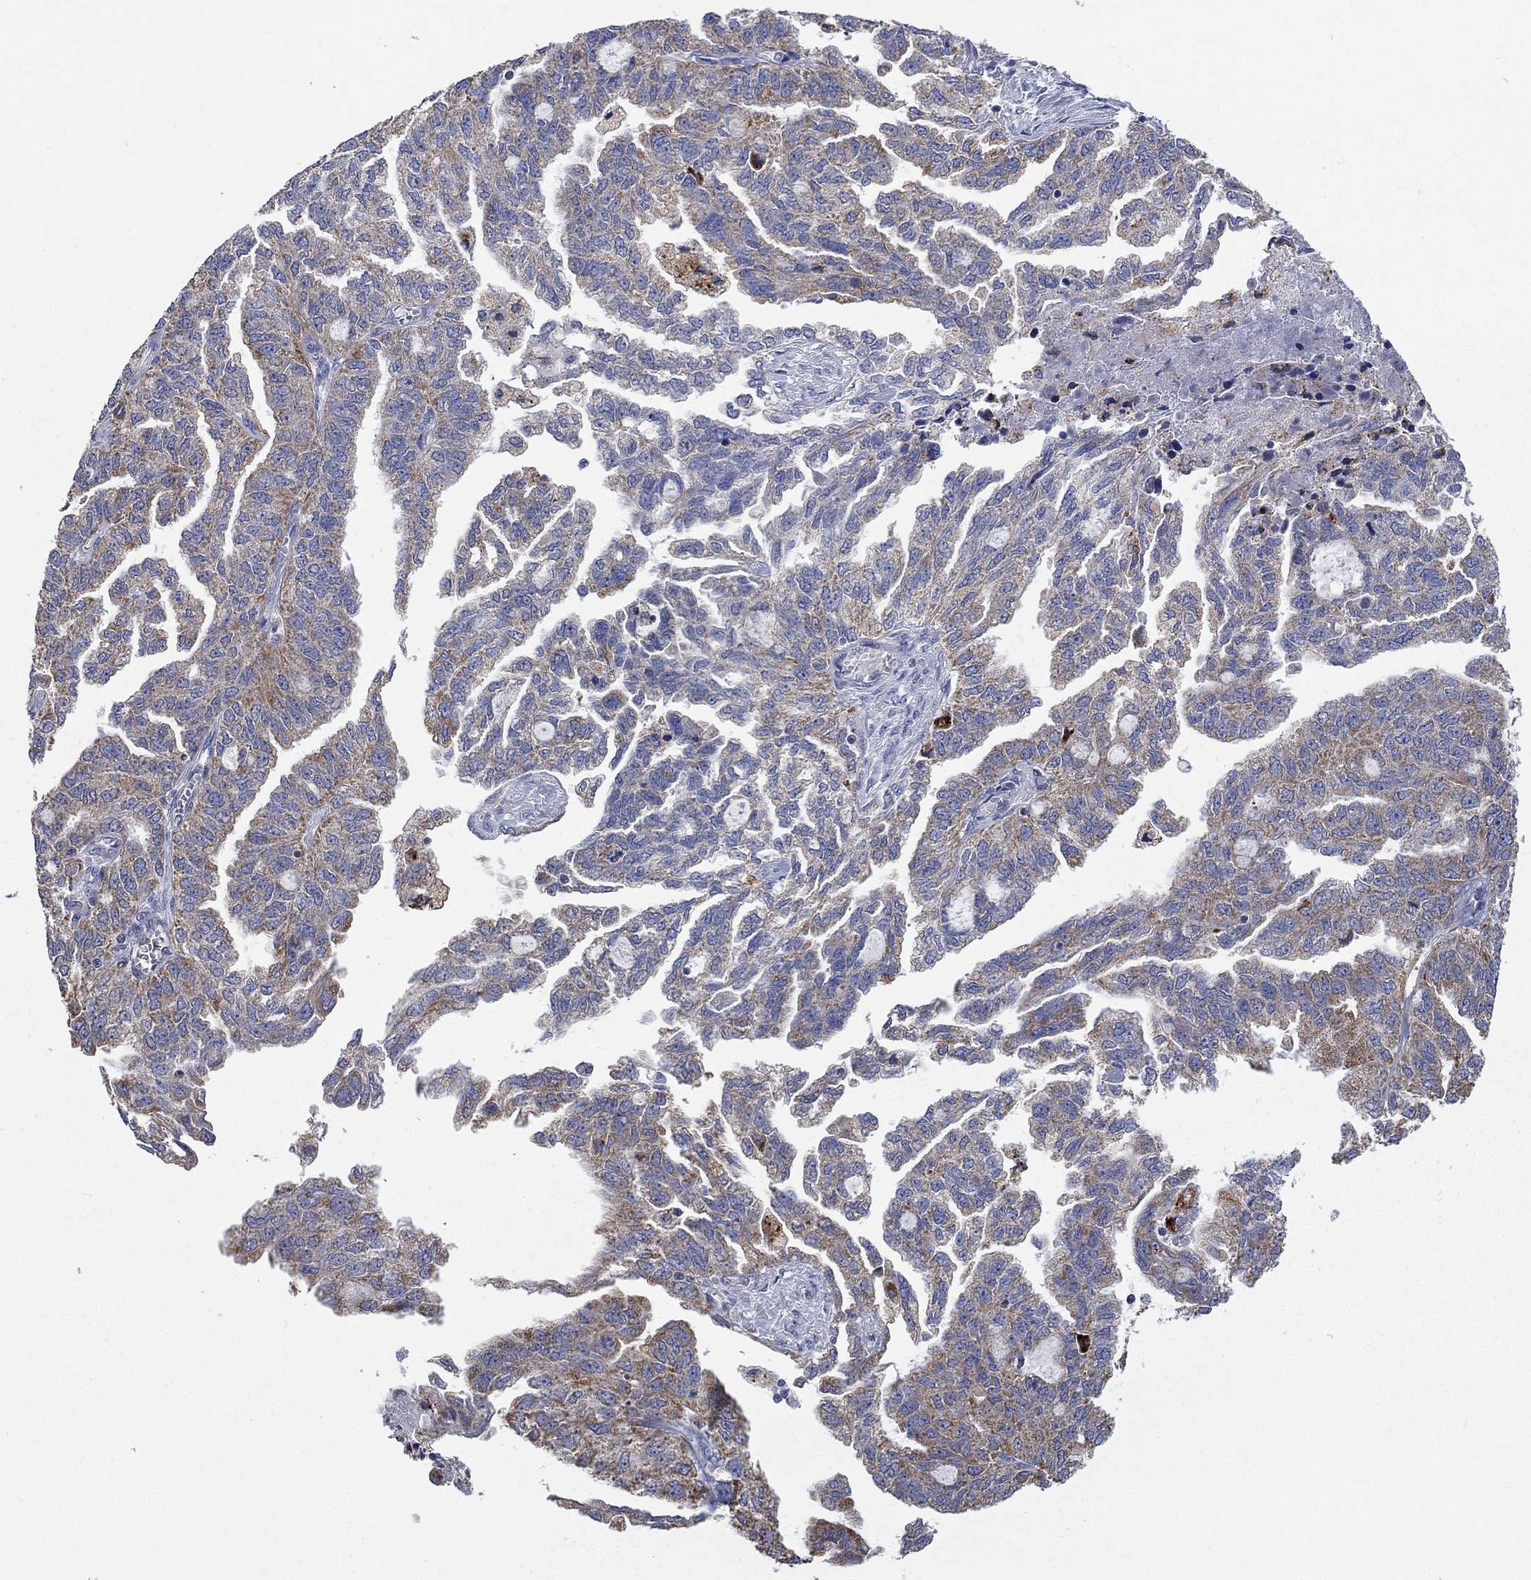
{"staining": {"intensity": "moderate", "quantity": ">75%", "location": "cytoplasmic/membranous"}, "tissue": "ovarian cancer", "cell_type": "Tumor cells", "image_type": "cancer", "snomed": [{"axis": "morphology", "description": "Cystadenocarcinoma, serous, NOS"}, {"axis": "topography", "description": "Ovary"}], "caption": "Immunohistochemistry (IHC) micrograph of ovarian serous cystadenocarcinoma stained for a protein (brown), which exhibits medium levels of moderate cytoplasmic/membranous positivity in about >75% of tumor cells.", "gene": "UGT8", "patient": {"sex": "female", "age": 51}}